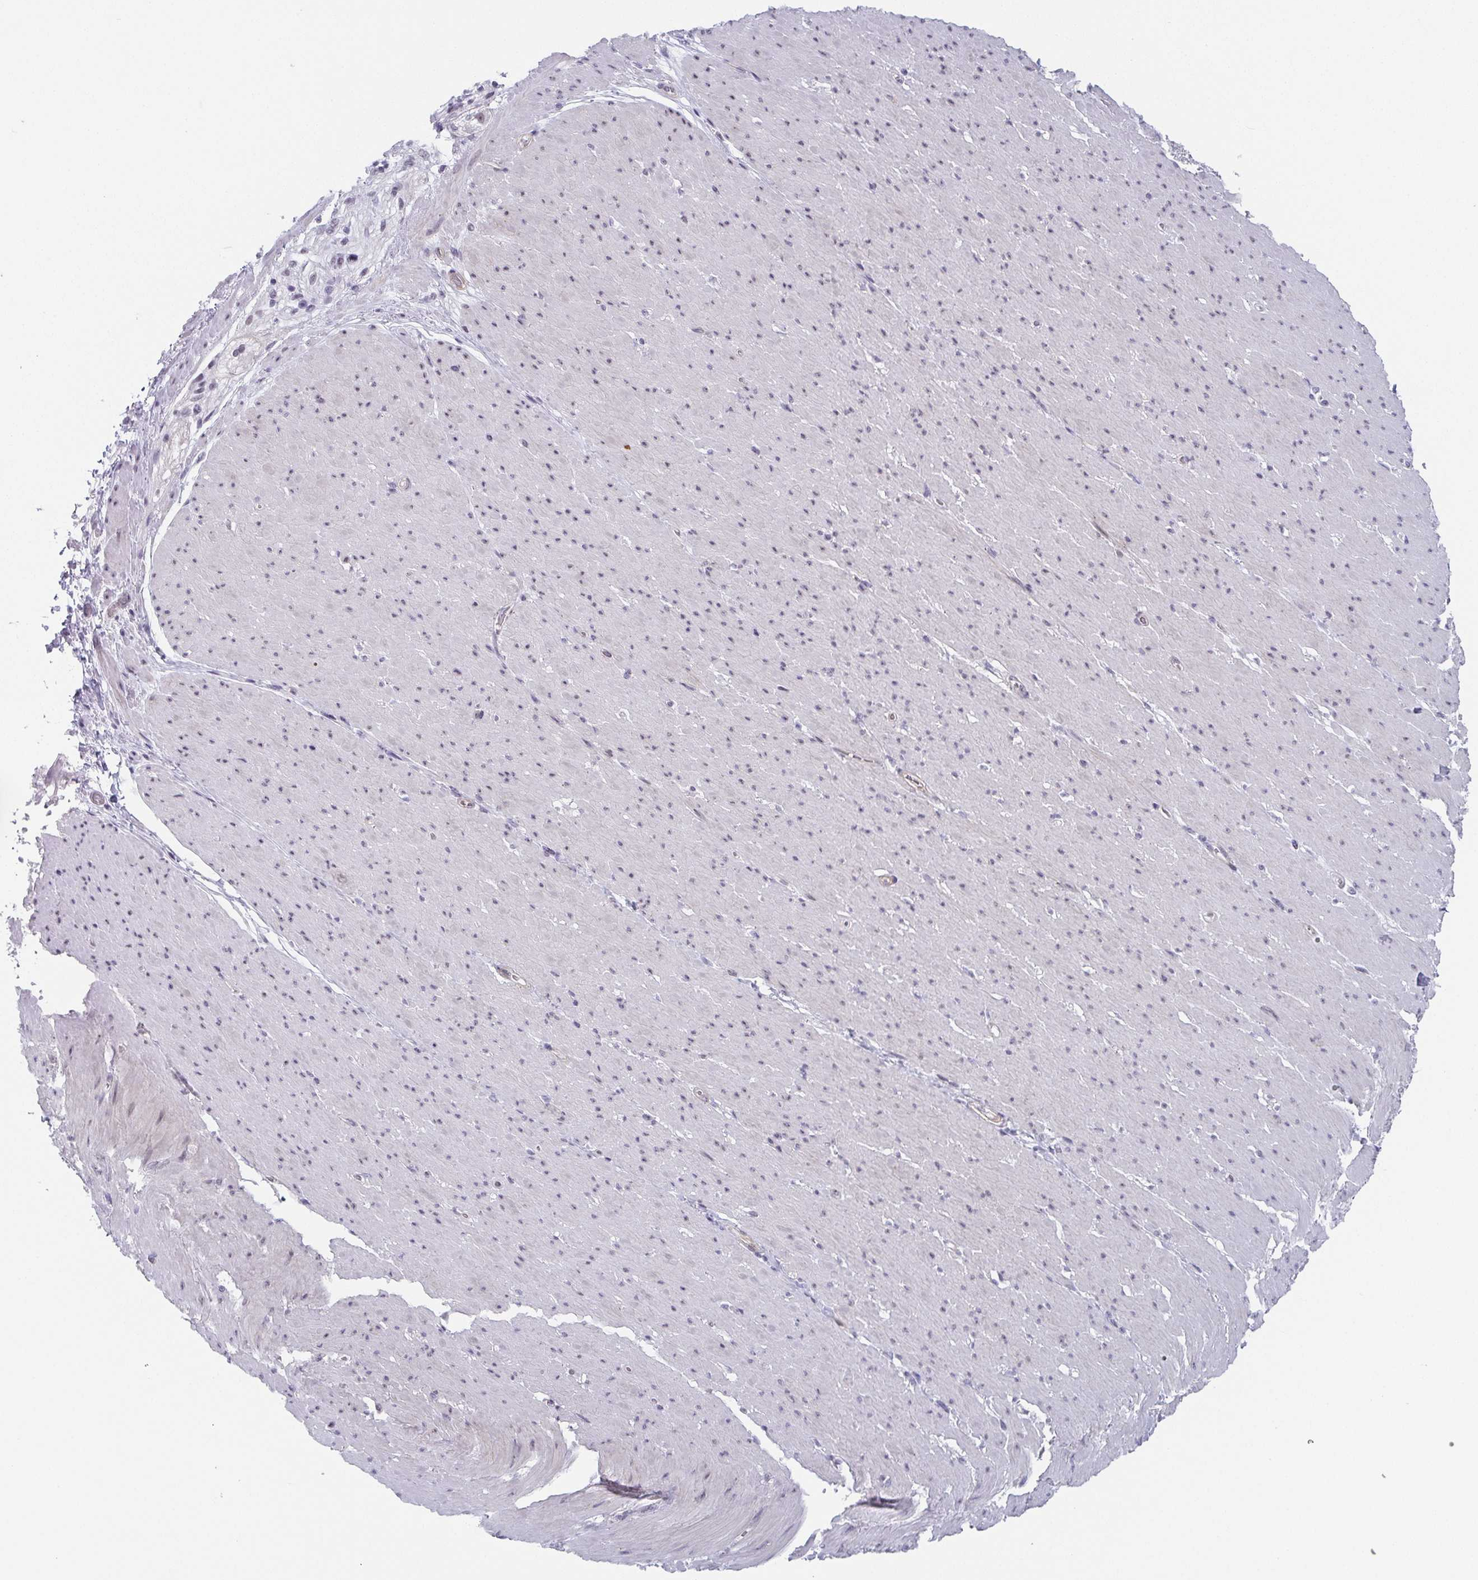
{"staining": {"intensity": "negative", "quantity": "none", "location": "none"}, "tissue": "smooth muscle", "cell_type": "Smooth muscle cells", "image_type": "normal", "snomed": [{"axis": "morphology", "description": "Normal tissue, NOS"}, {"axis": "topography", "description": "Smooth muscle"}, {"axis": "topography", "description": "Rectum"}], "caption": "IHC histopathology image of normal smooth muscle: human smooth muscle stained with DAB exhibits no significant protein positivity in smooth muscle cells.", "gene": "EXOSC7", "patient": {"sex": "male", "age": 53}}